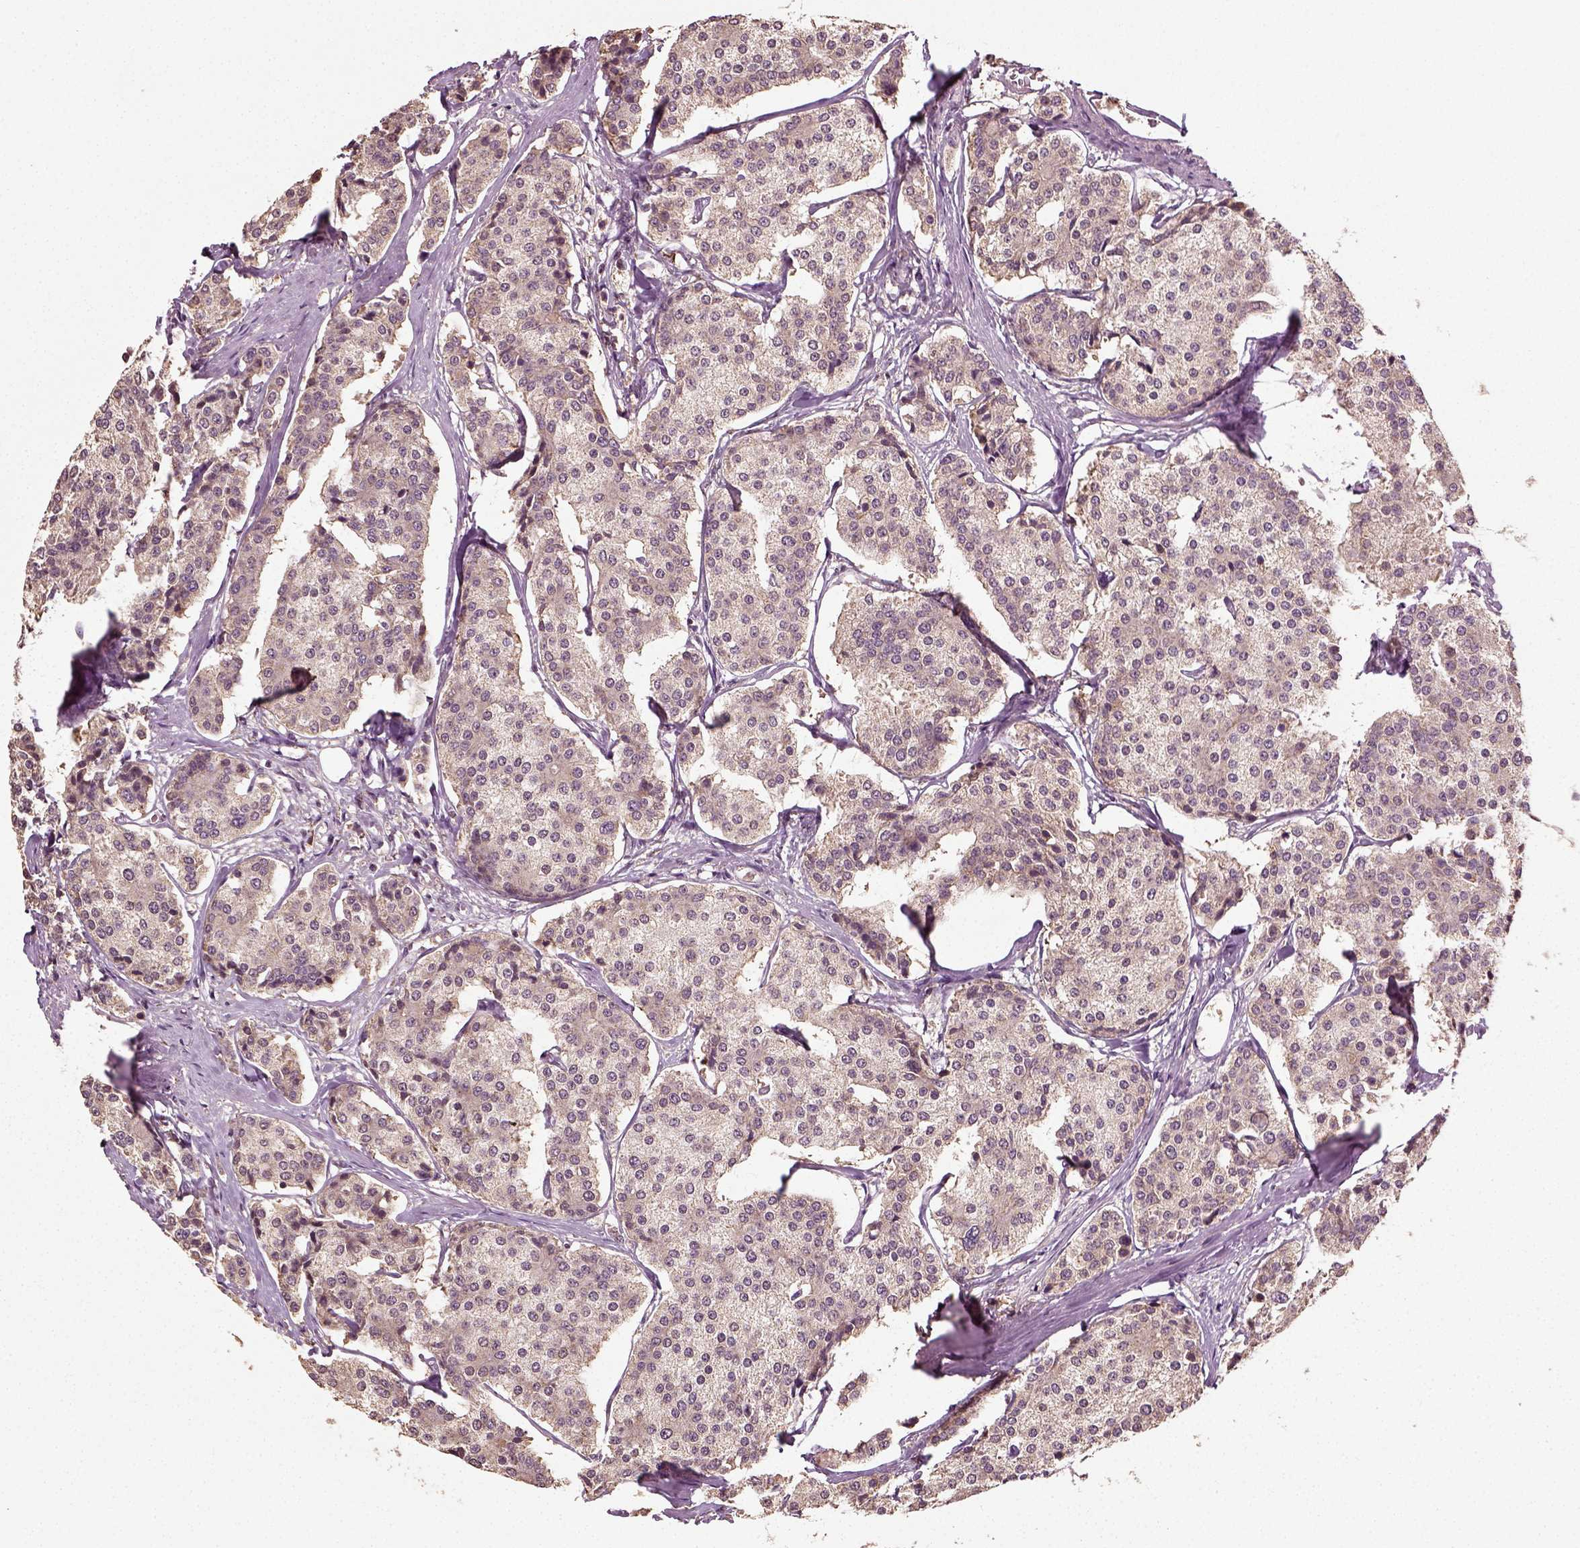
{"staining": {"intensity": "weak", "quantity": "25%-75%", "location": "cytoplasmic/membranous"}, "tissue": "carcinoid", "cell_type": "Tumor cells", "image_type": "cancer", "snomed": [{"axis": "morphology", "description": "Carcinoid, malignant, NOS"}, {"axis": "topography", "description": "Small intestine"}], "caption": "Tumor cells show low levels of weak cytoplasmic/membranous expression in approximately 25%-75% of cells in human carcinoid (malignant).", "gene": "ERV3-1", "patient": {"sex": "female", "age": 65}}